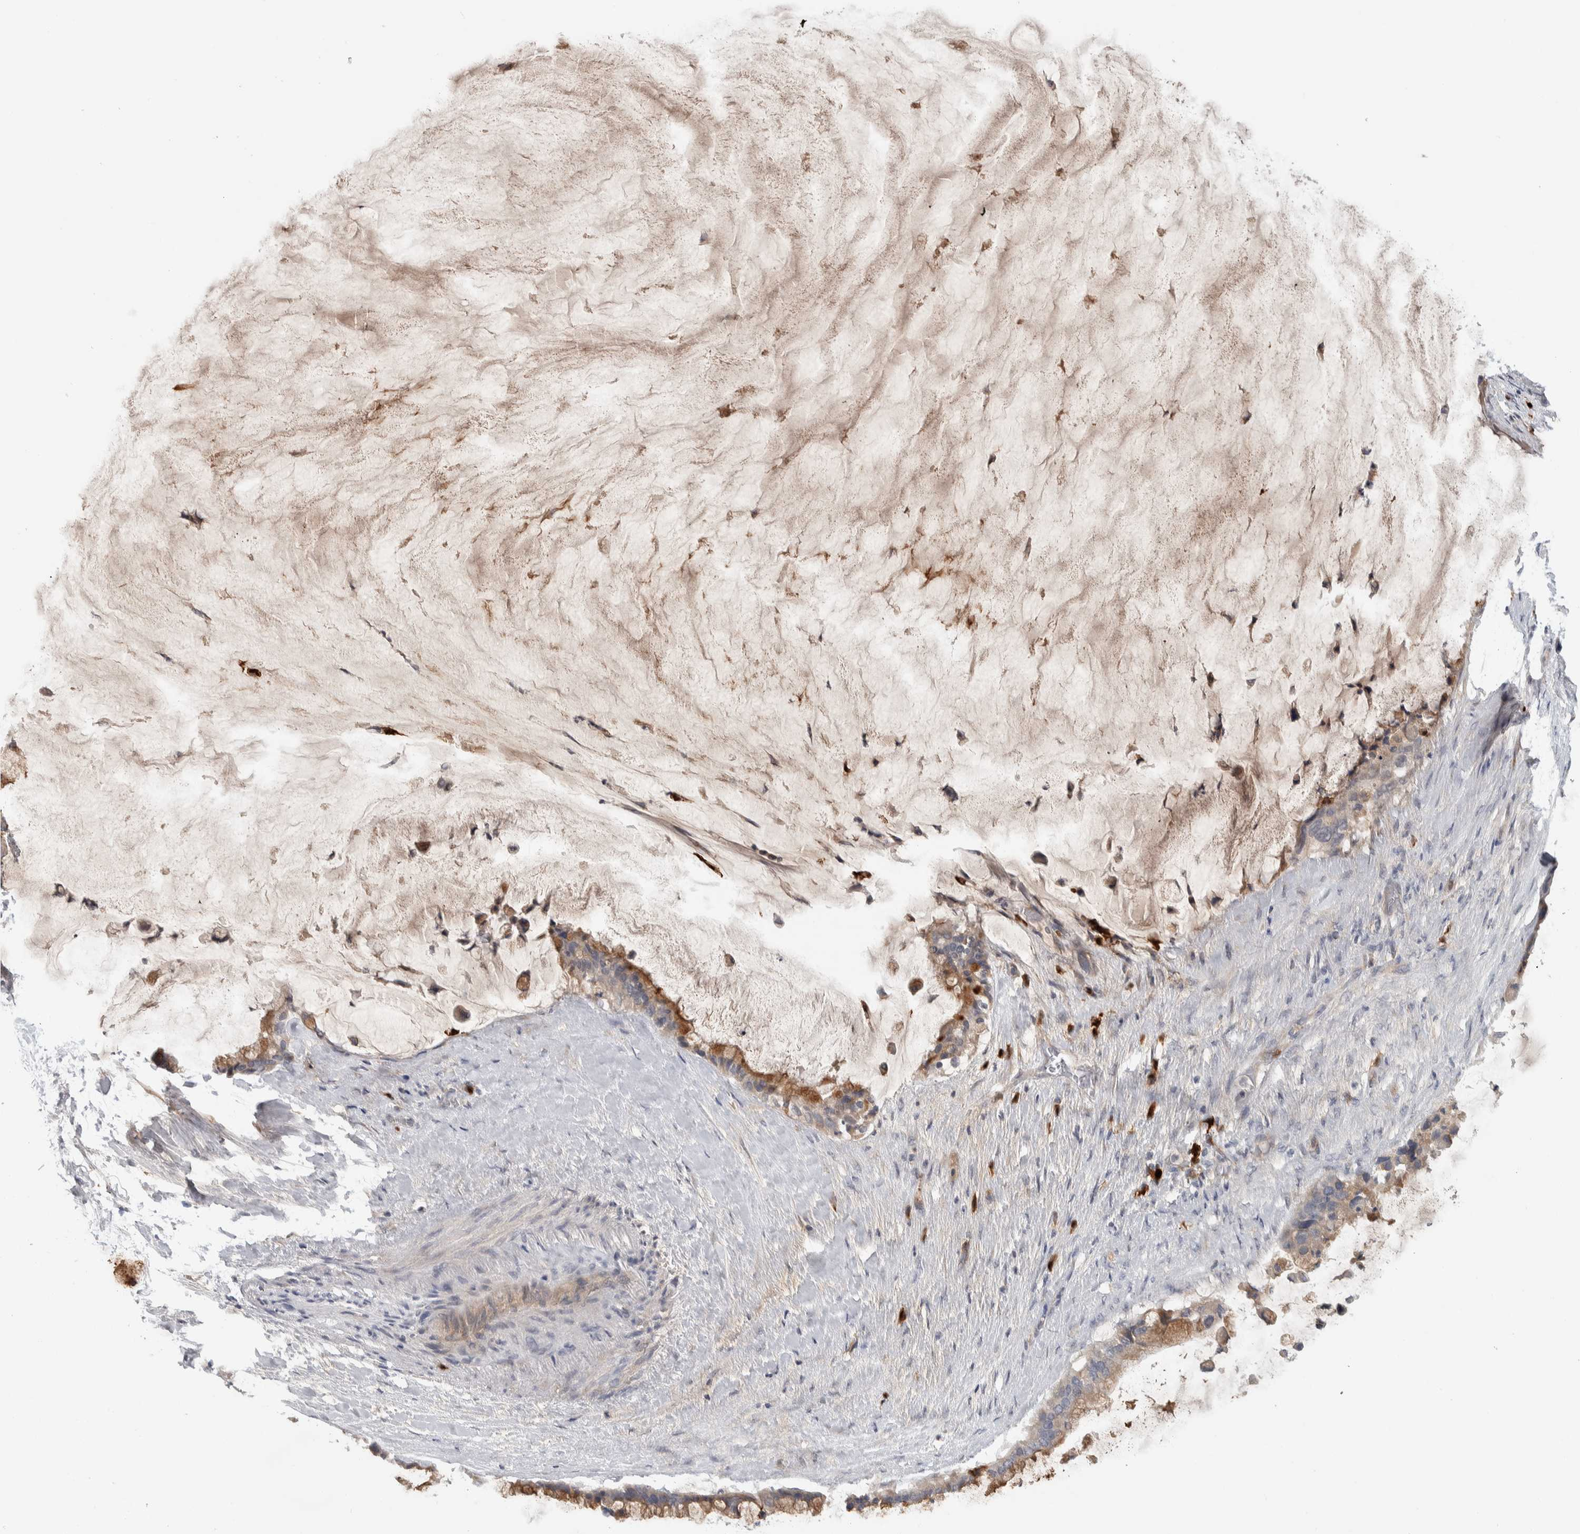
{"staining": {"intensity": "moderate", "quantity": ">75%", "location": "cytoplasmic/membranous"}, "tissue": "pancreatic cancer", "cell_type": "Tumor cells", "image_type": "cancer", "snomed": [{"axis": "morphology", "description": "Adenocarcinoma, NOS"}, {"axis": "topography", "description": "Pancreas"}], "caption": "Brown immunohistochemical staining in adenocarcinoma (pancreatic) exhibits moderate cytoplasmic/membranous expression in about >75% of tumor cells. (Stains: DAB in brown, nuclei in blue, Microscopy: brightfield microscopy at high magnification).", "gene": "ADPRM", "patient": {"sex": "male", "age": 41}}